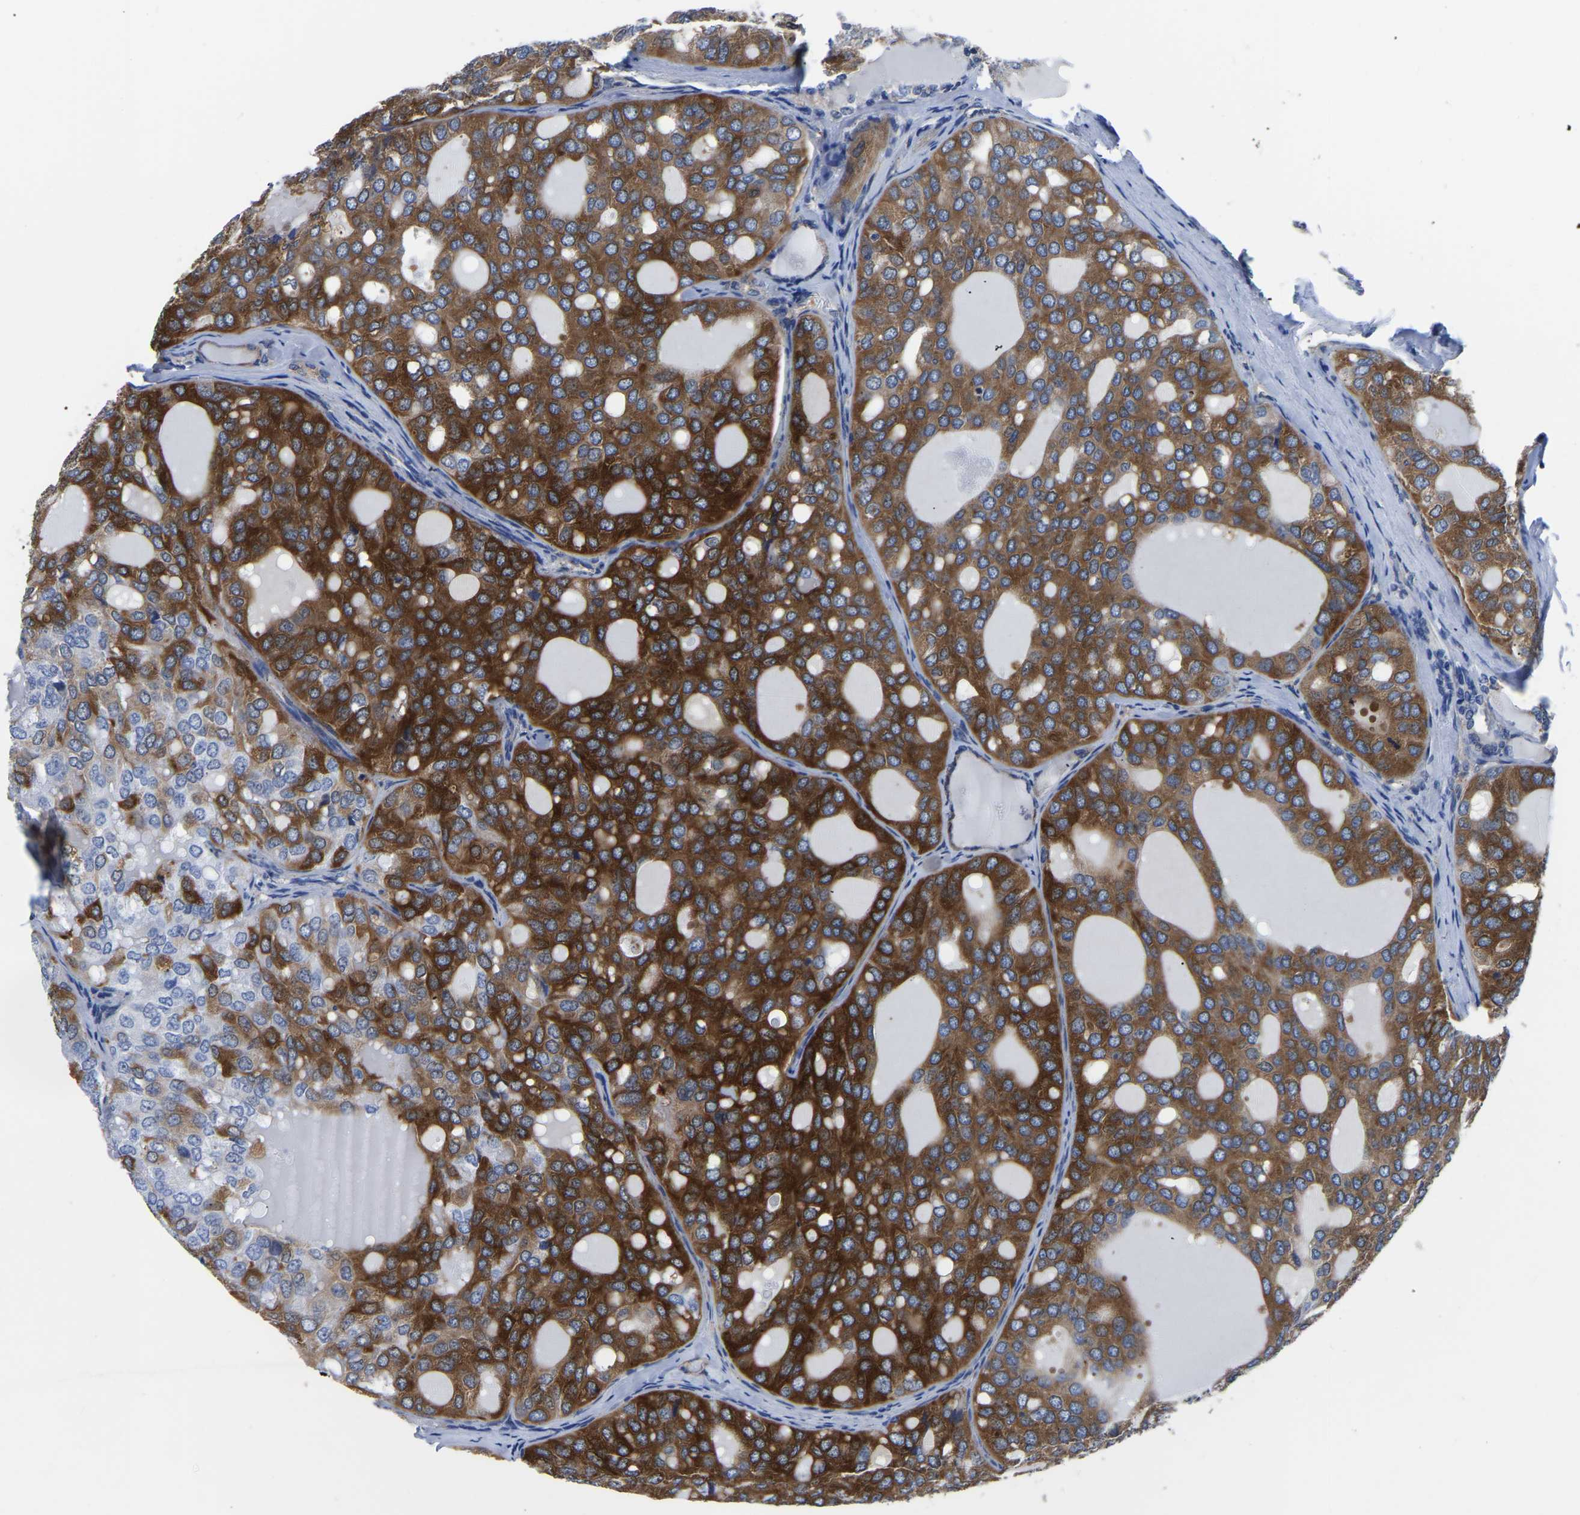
{"staining": {"intensity": "strong", "quantity": ">75%", "location": "cytoplasmic/membranous"}, "tissue": "thyroid cancer", "cell_type": "Tumor cells", "image_type": "cancer", "snomed": [{"axis": "morphology", "description": "Follicular adenoma carcinoma, NOS"}, {"axis": "topography", "description": "Thyroid gland"}], "caption": "This micrograph reveals immunohistochemistry (IHC) staining of thyroid follicular adenoma carcinoma, with high strong cytoplasmic/membranous staining in approximately >75% of tumor cells.", "gene": "TFG", "patient": {"sex": "male", "age": 75}}